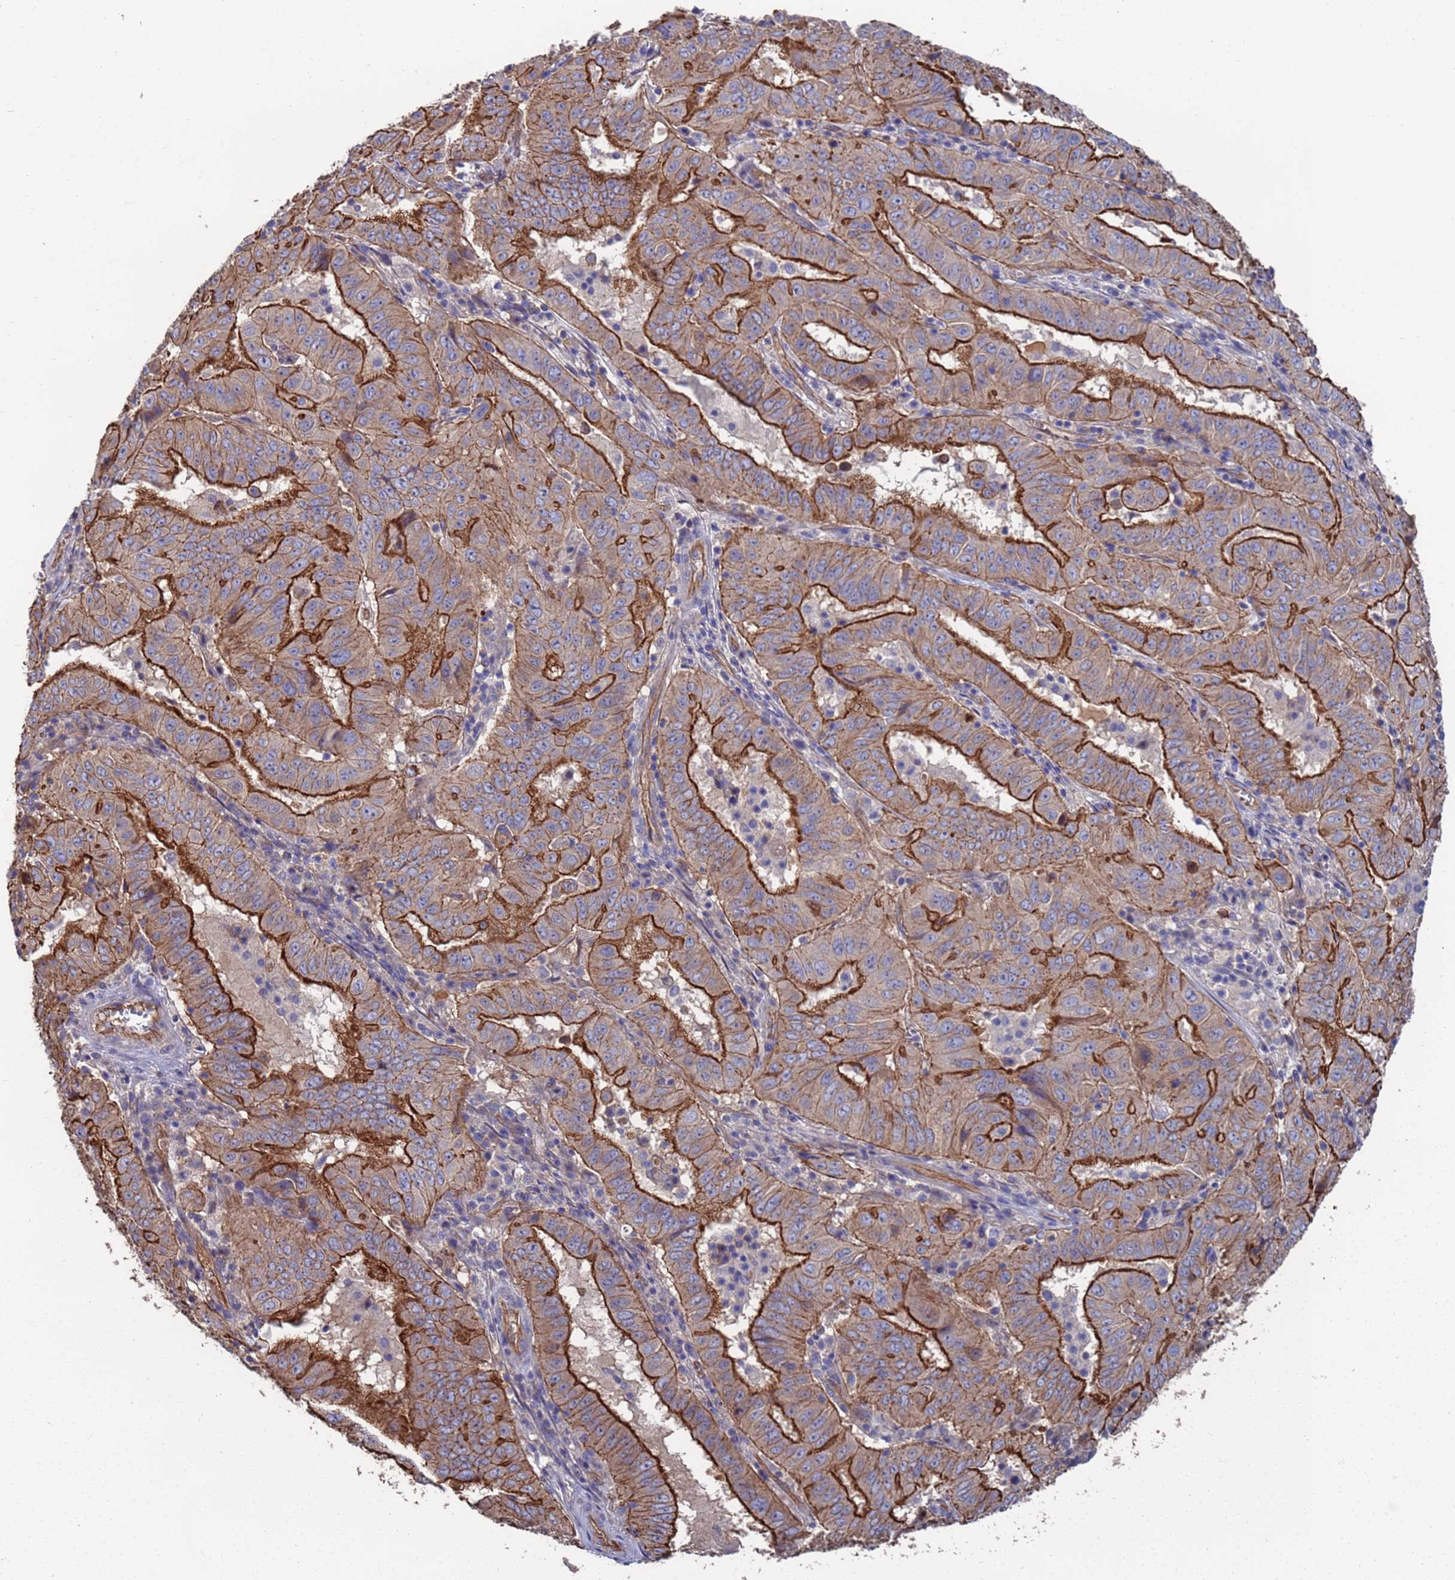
{"staining": {"intensity": "strong", "quantity": ">75%", "location": "cytoplasmic/membranous"}, "tissue": "pancreatic cancer", "cell_type": "Tumor cells", "image_type": "cancer", "snomed": [{"axis": "morphology", "description": "Adenocarcinoma, NOS"}, {"axis": "topography", "description": "Pancreas"}], "caption": "Immunohistochemistry (IHC) micrograph of neoplastic tissue: pancreatic cancer (adenocarcinoma) stained using IHC exhibits high levels of strong protein expression localized specifically in the cytoplasmic/membranous of tumor cells, appearing as a cytoplasmic/membranous brown color.", "gene": "NDUFAF6", "patient": {"sex": "male", "age": 63}}